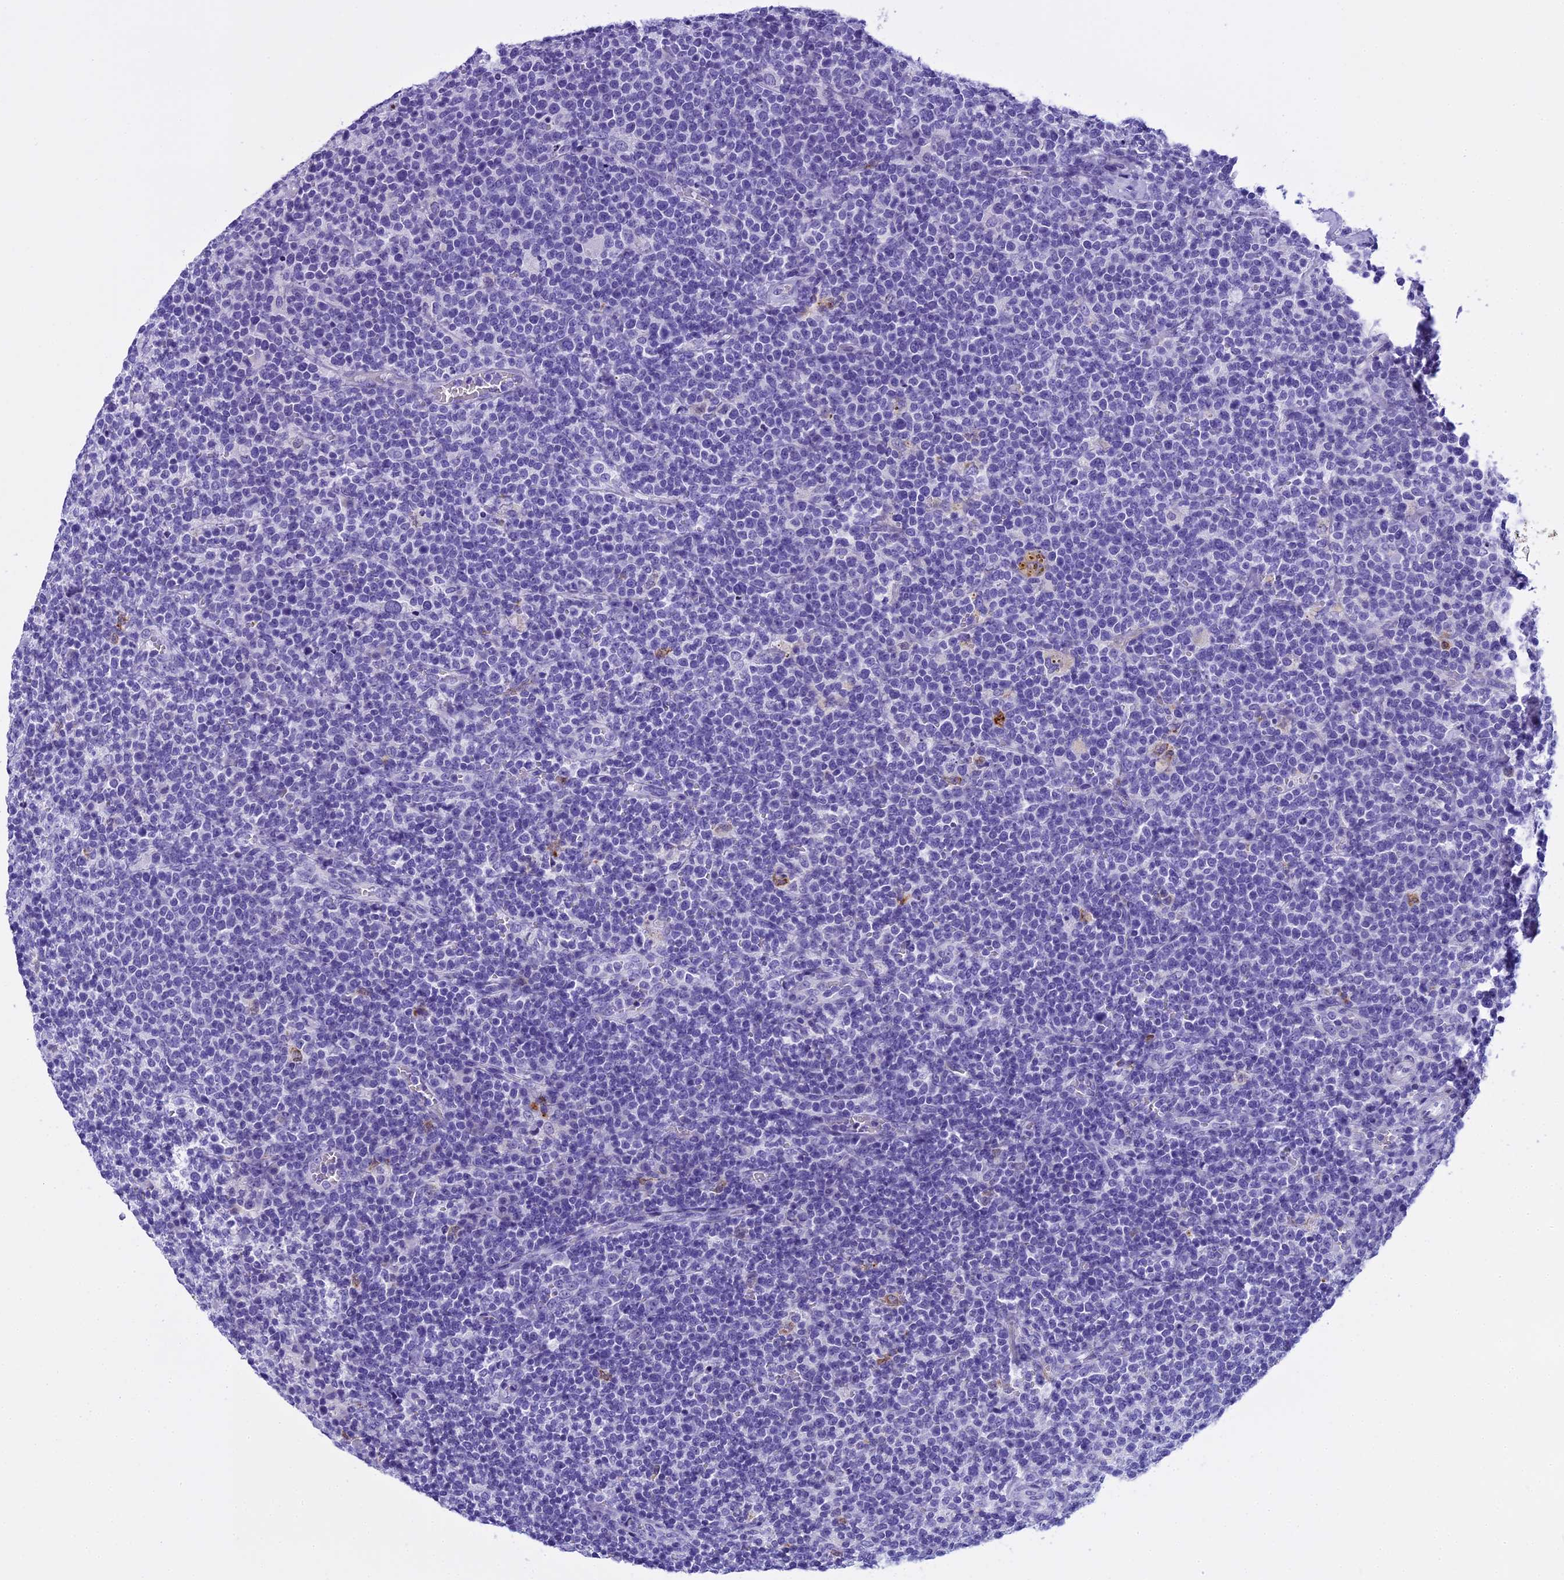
{"staining": {"intensity": "negative", "quantity": "none", "location": "none"}, "tissue": "lymphoma", "cell_type": "Tumor cells", "image_type": "cancer", "snomed": [{"axis": "morphology", "description": "Malignant lymphoma, non-Hodgkin's type, High grade"}, {"axis": "topography", "description": "Lymph node"}], "caption": "There is no significant staining in tumor cells of lymphoma.", "gene": "KCTD14", "patient": {"sex": "male", "age": 61}}